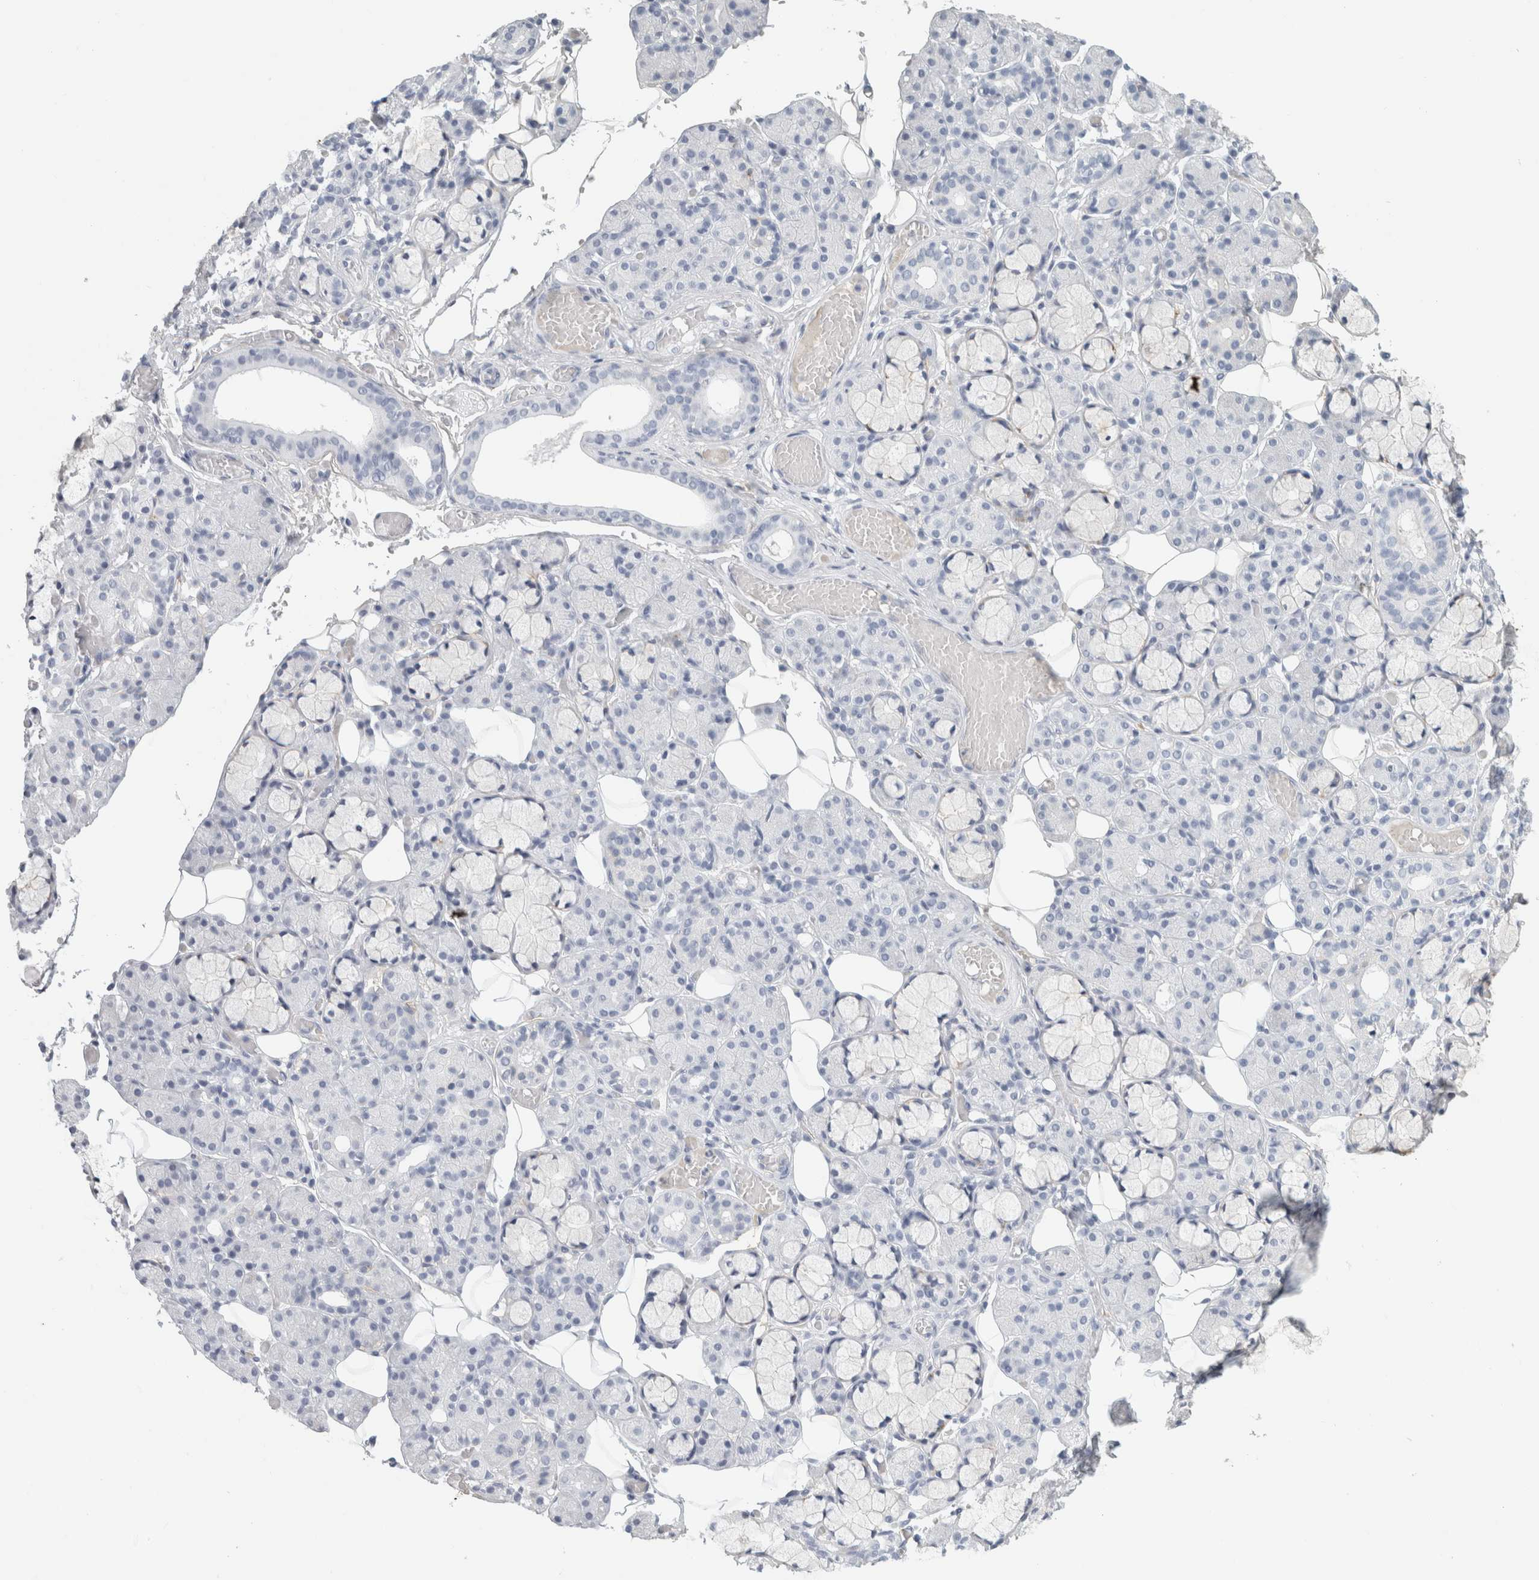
{"staining": {"intensity": "negative", "quantity": "none", "location": "none"}, "tissue": "salivary gland", "cell_type": "Glandular cells", "image_type": "normal", "snomed": [{"axis": "morphology", "description": "Normal tissue, NOS"}, {"axis": "topography", "description": "Salivary gland"}], "caption": "Photomicrograph shows no significant protein staining in glandular cells of benign salivary gland. (Immunohistochemistry (ihc), brightfield microscopy, high magnification).", "gene": "TSPAN8", "patient": {"sex": "male", "age": 63}}